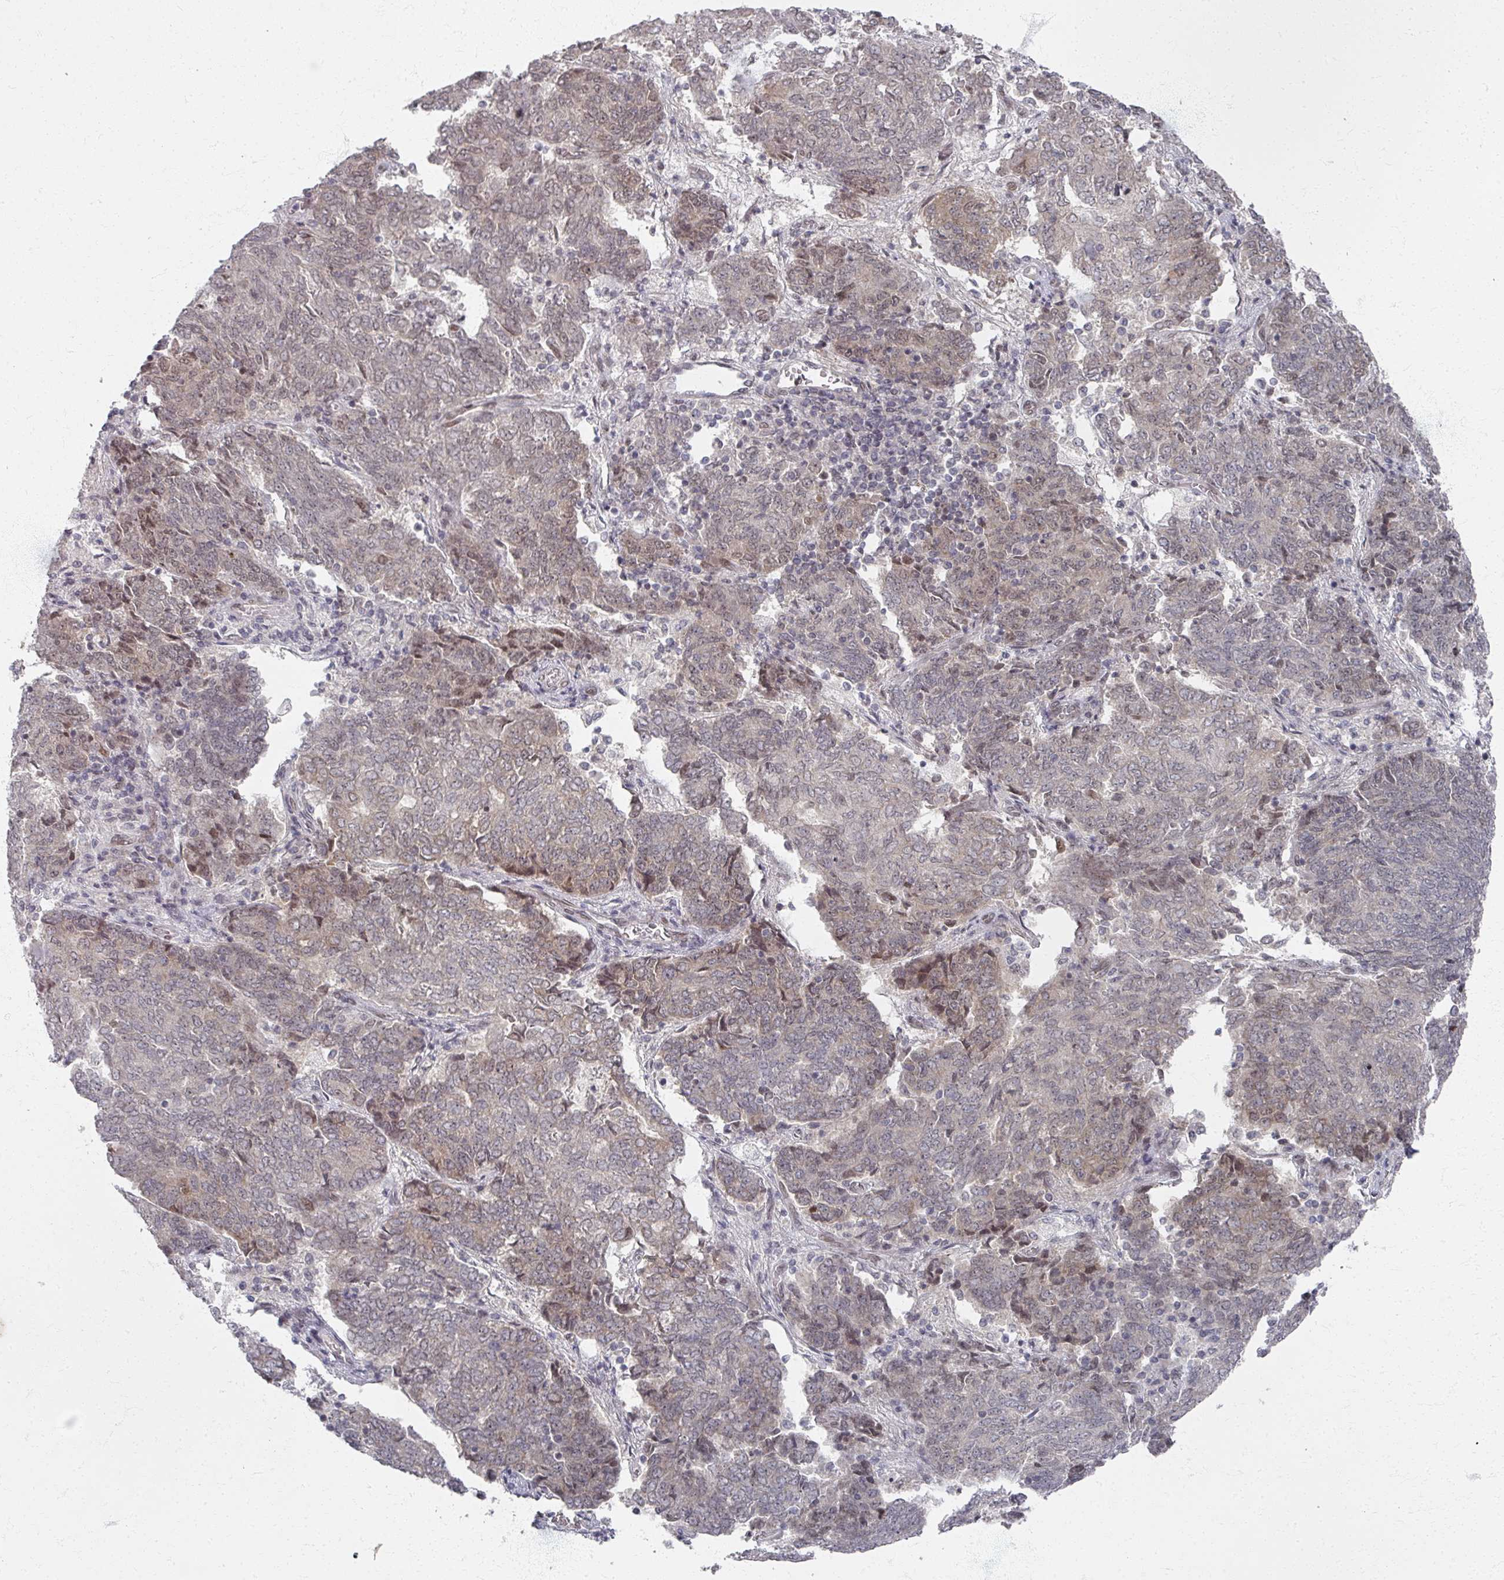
{"staining": {"intensity": "weak", "quantity": "25%-75%", "location": "nuclear"}, "tissue": "endometrial cancer", "cell_type": "Tumor cells", "image_type": "cancer", "snomed": [{"axis": "morphology", "description": "Adenocarcinoma, NOS"}, {"axis": "topography", "description": "Endometrium"}], "caption": "The immunohistochemical stain shows weak nuclear expression in tumor cells of endometrial adenocarcinoma tissue.", "gene": "PSKH1", "patient": {"sex": "female", "age": 80}}